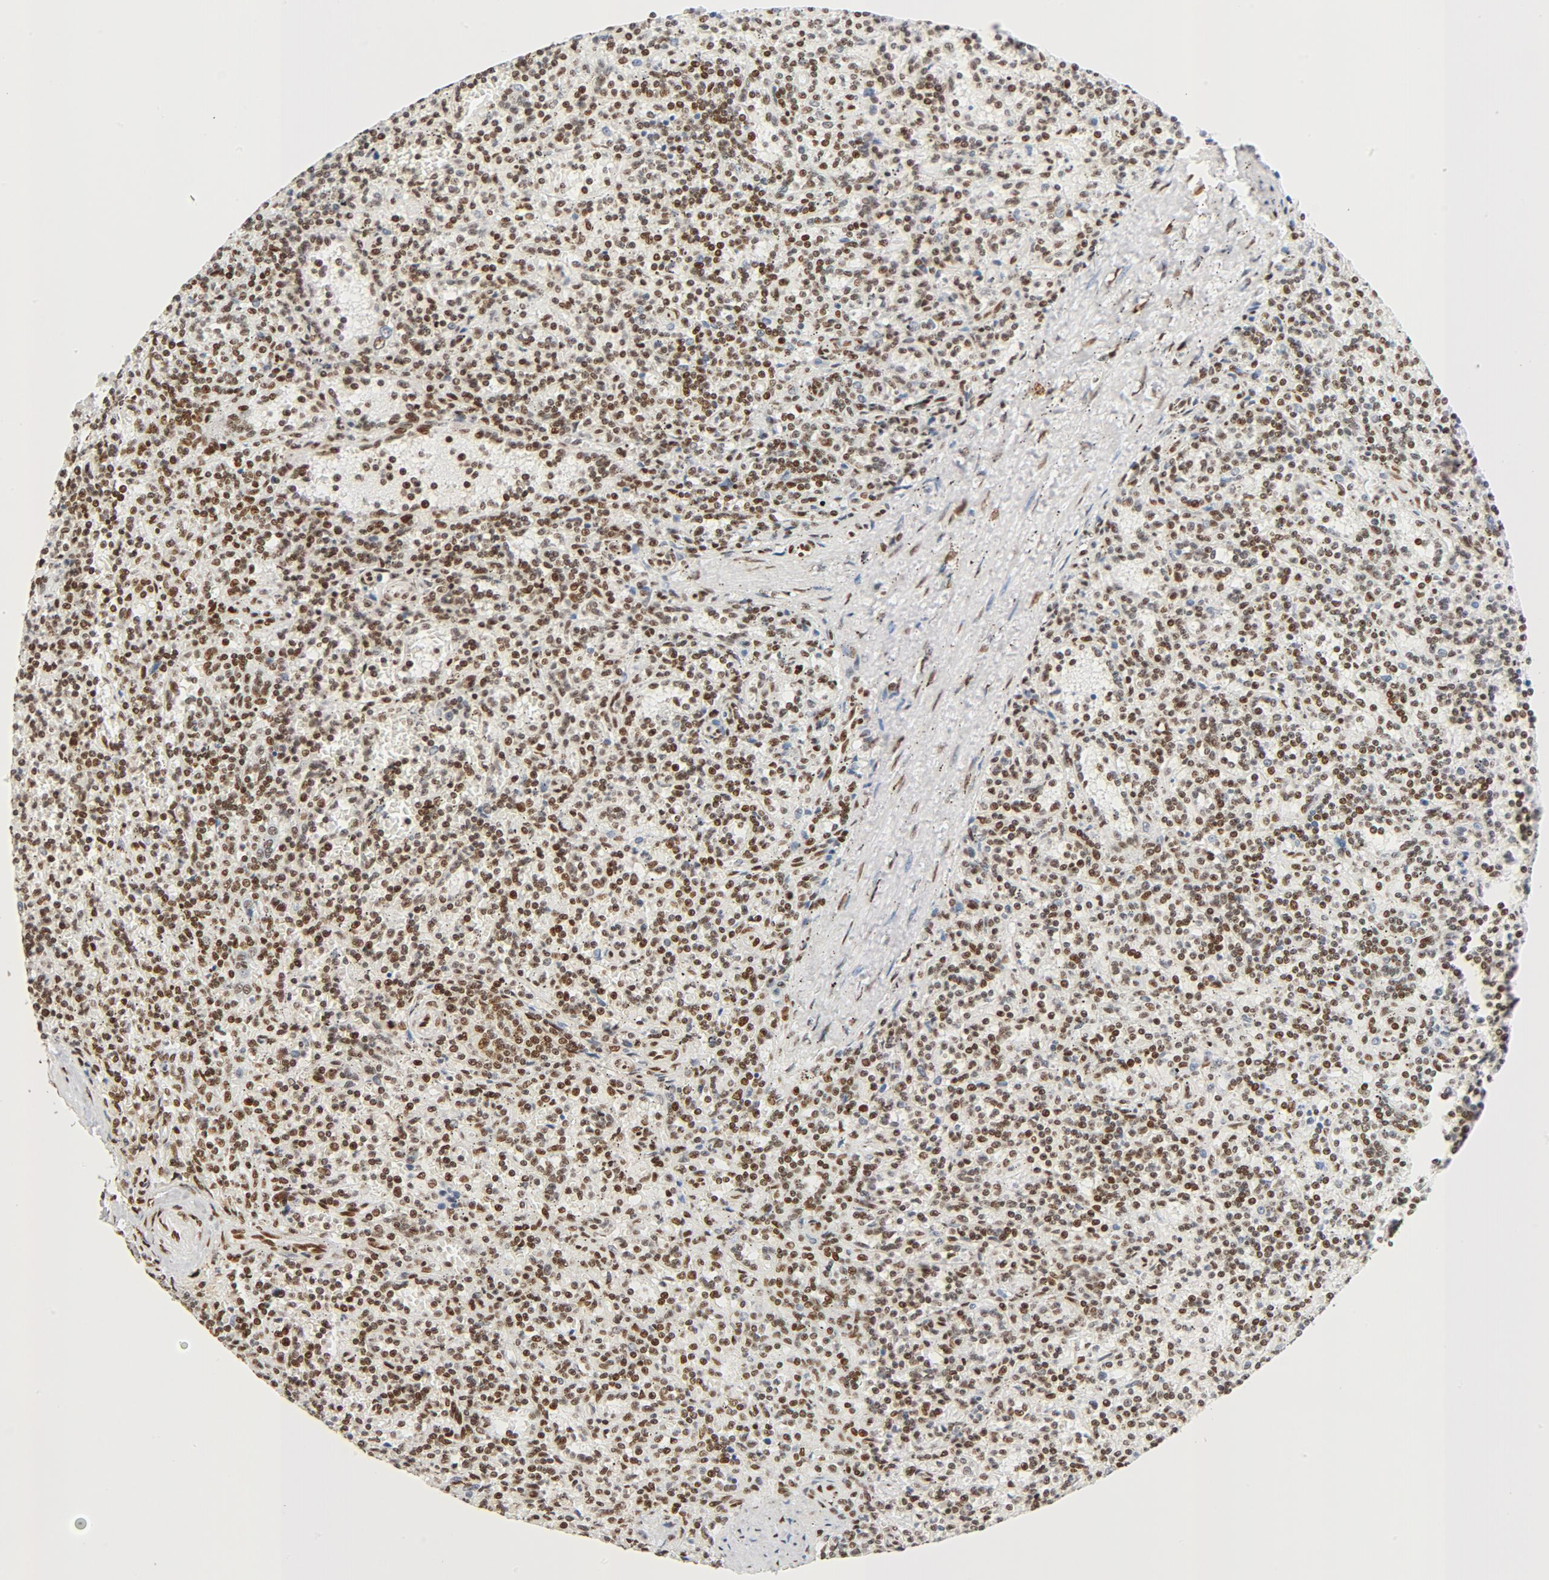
{"staining": {"intensity": "moderate", "quantity": ">75%", "location": "nuclear"}, "tissue": "lymphoma", "cell_type": "Tumor cells", "image_type": "cancer", "snomed": [{"axis": "morphology", "description": "Malignant lymphoma, non-Hodgkin's type, Low grade"}, {"axis": "topography", "description": "Spleen"}], "caption": "Immunohistochemical staining of human low-grade malignant lymphoma, non-Hodgkin's type exhibits medium levels of moderate nuclear staining in approximately >75% of tumor cells.", "gene": "CTBP1", "patient": {"sex": "male", "age": 73}}